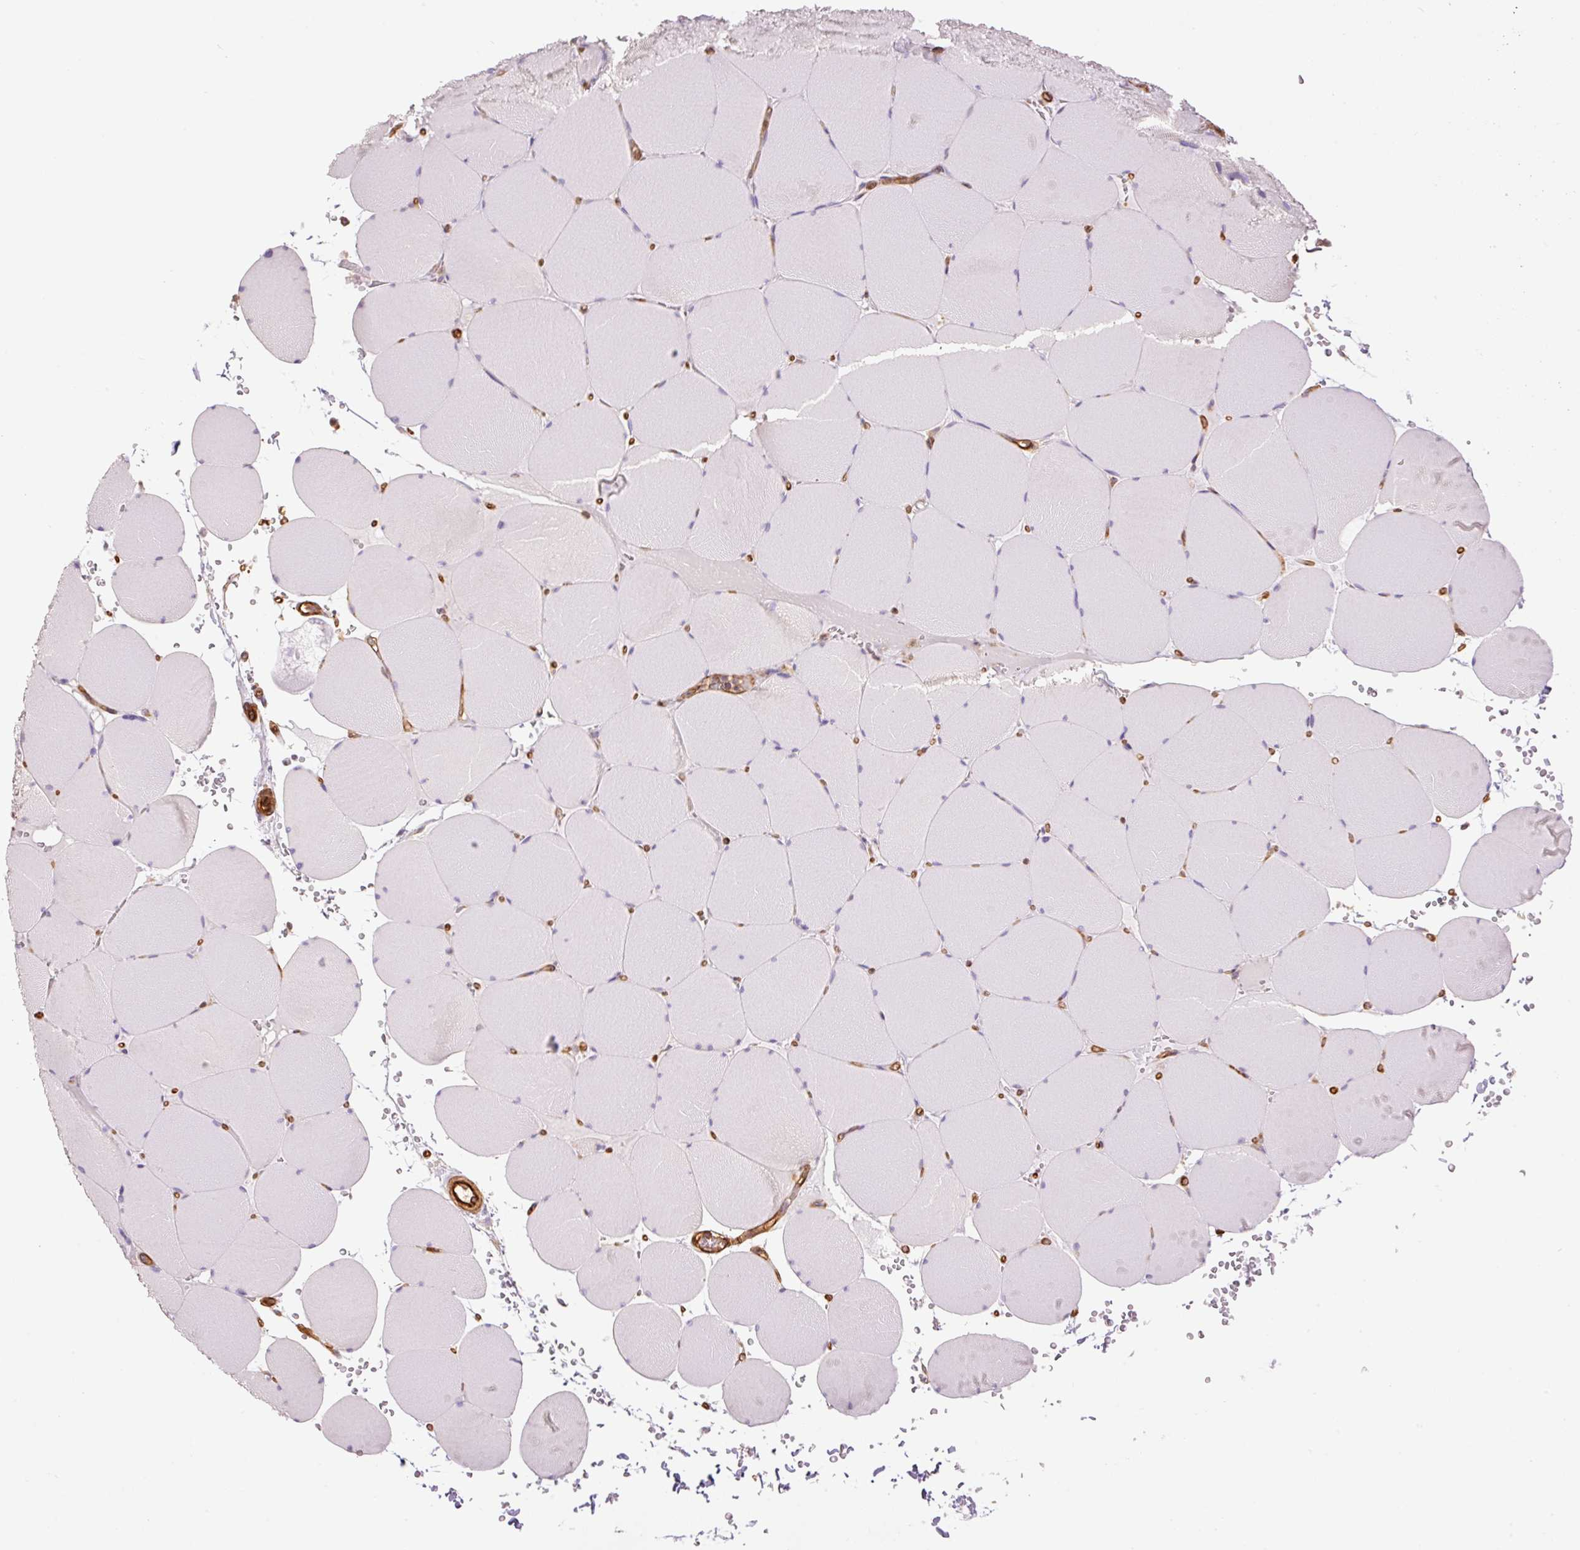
{"staining": {"intensity": "negative", "quantity": "none", "location": "none"}, "tissue": "skeletal muscle", "cell_type": "Myocytes", "image_type": "normal", "snomed": [{"axis": "morphology", "description": "Normal tissue, NOS"}, {"axis": "topography", "description": "Skeletal muscle"}, {"axis": "topography", "description": "Head-Neck"}], "caption": "Immunohistochemistry photomicrograph of unremarkable skeletal muscle stained for a protein (brown), which exhibits no expression in myocytes.", "gene": "PPP1R1B", "patient": {"sex": "male", "age": 66}}